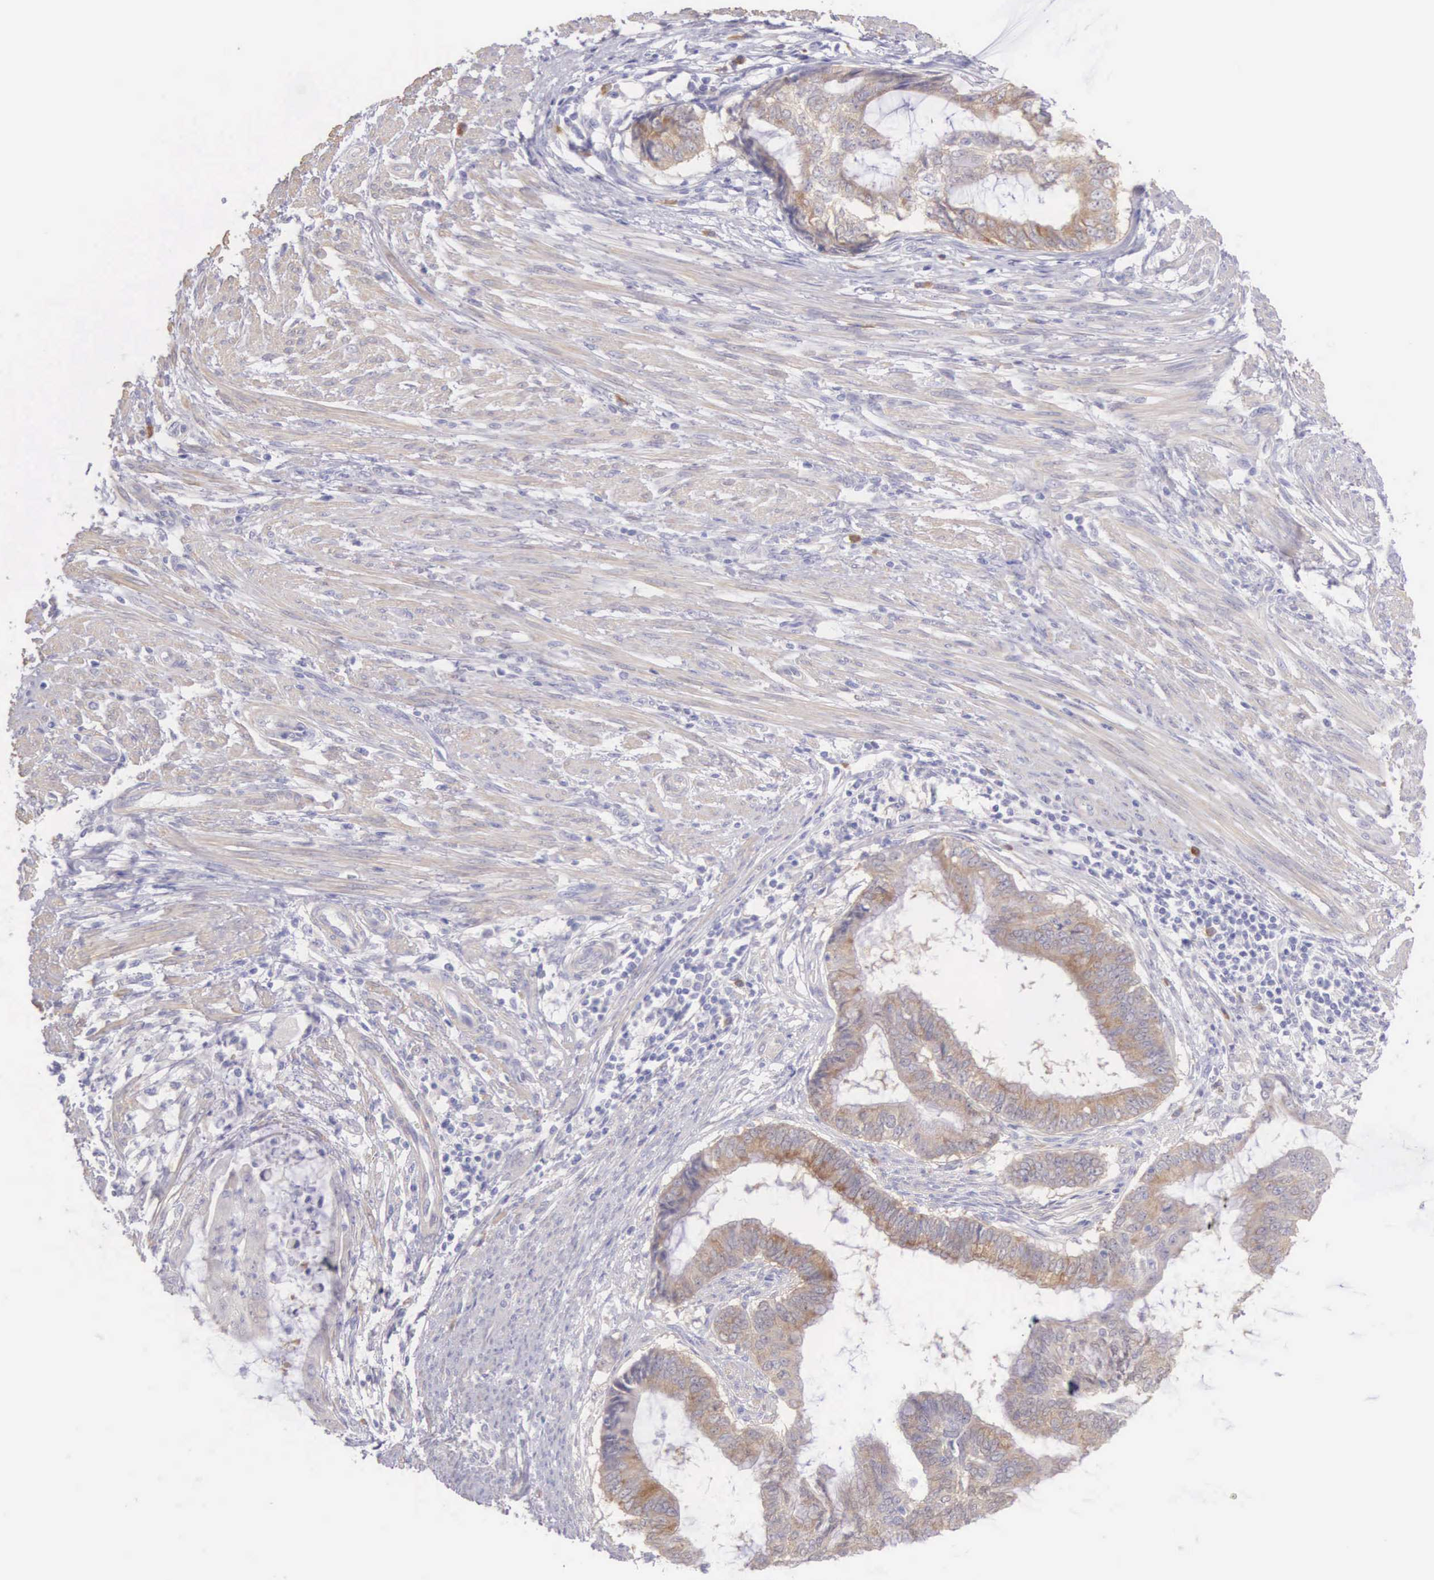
{"staining": {"intensity": "weak", "quantity": ">75%", "location": "cytoplasmic/membranous"}, "tissue": "endometrial cancer", "cell_type": "Tumor cells", "image_type": "cancer", "snomed": [{"axis": "morphology", "description": "Adenocarcinoma, NOS"}, {"axis": "topography", "description": "Endometrium"}], "caption": "Immunohistochemical staining of endometrial adenocarcinoma displays low levels of weak cytoplasmic/membranous protein expression in approximately >75% of tumor cells. The staining was performed using DAB (3,3'-diaminobenzidine) to visualize the protein expression in brown, while the nuclei were stained in blue with hematoxylin (Magnification: 20x).", "gene": "ARFGAP3", "patient": {"sex": "female", "age": 63}}